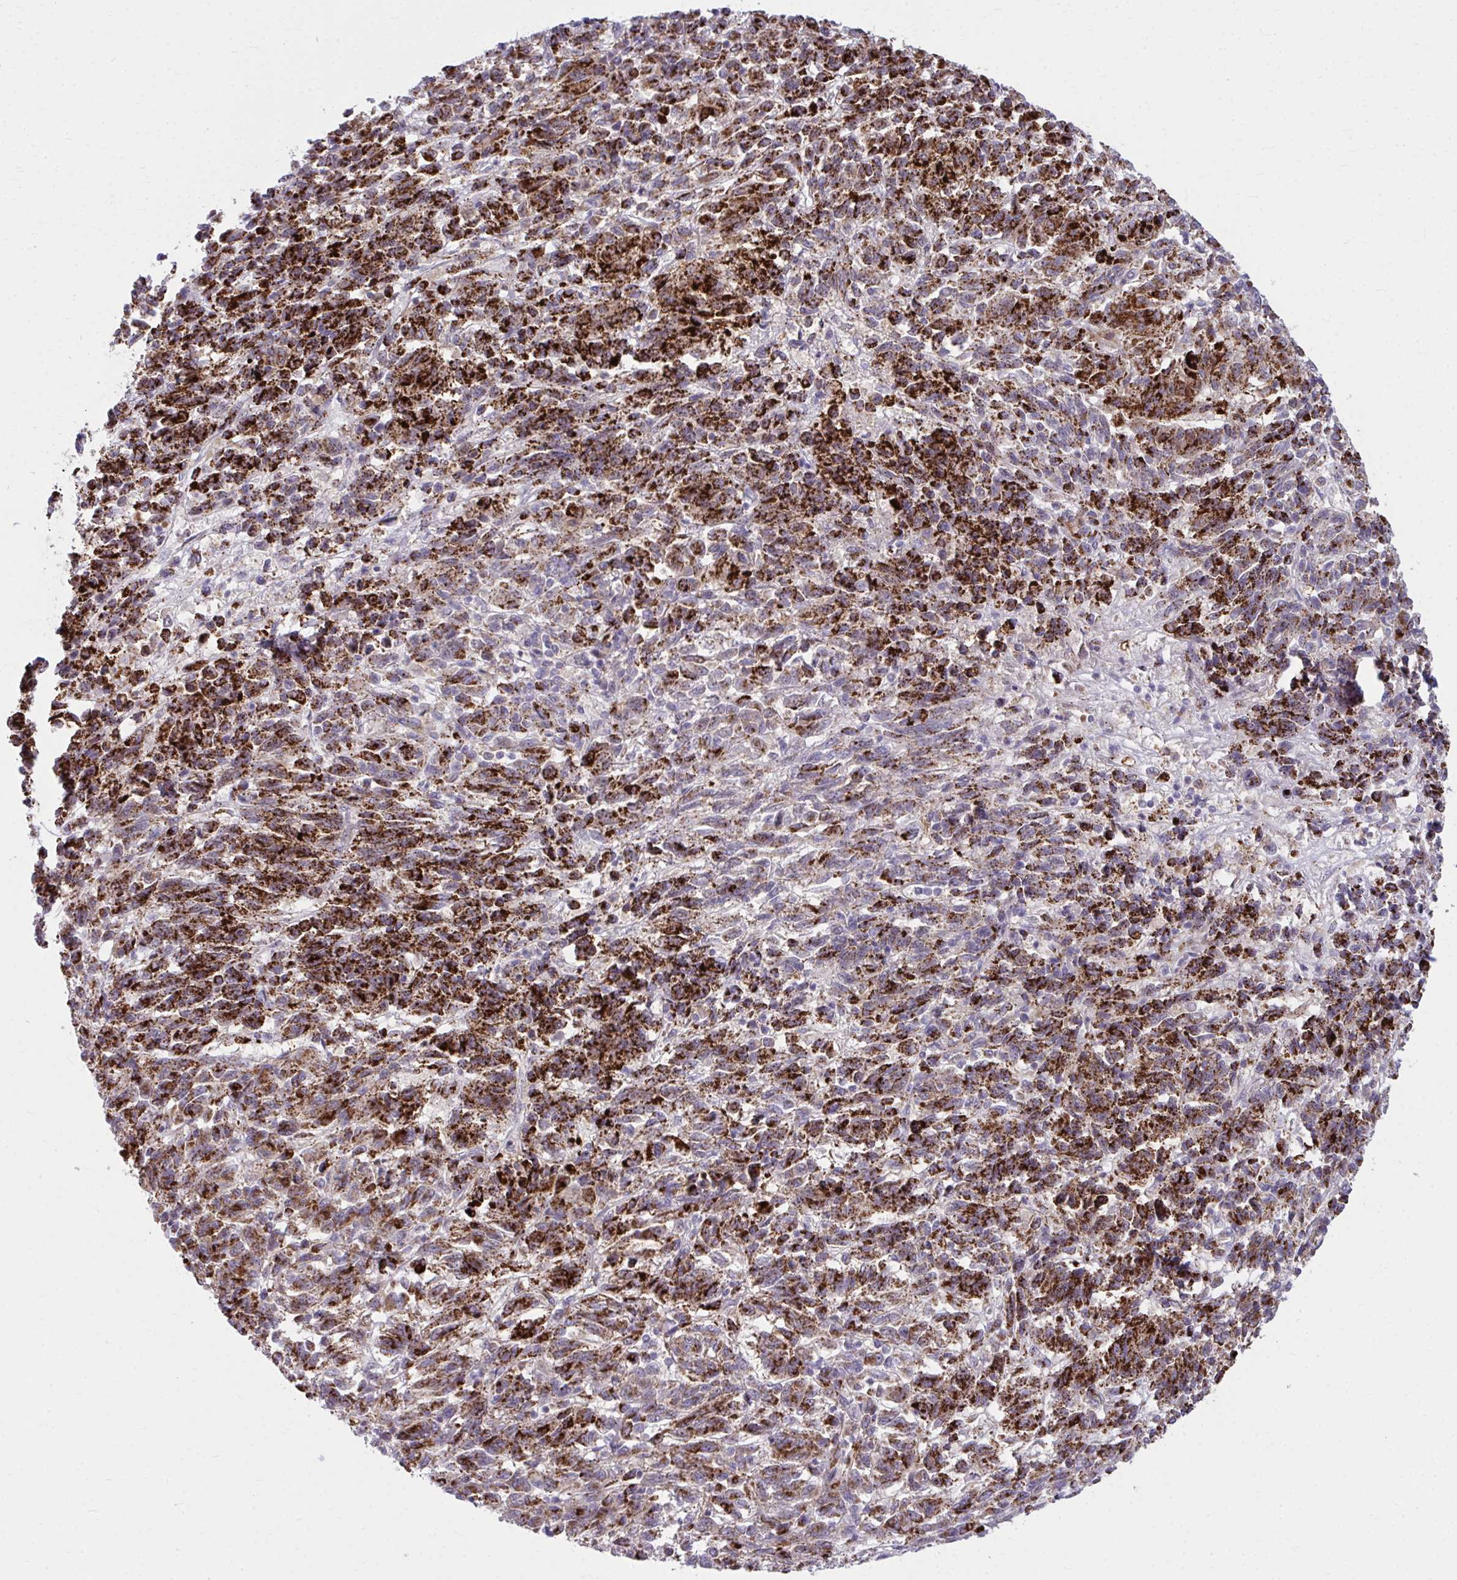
{"staining": {"intensity": "strong", "quantity": ">75%", "location": "cytoplasmic/membranous"}, "tissue": "melanoma", "cell_type": "Tumor cells", "image_type": "cancer", "snomed": [{"axis": "morphology", "description": "Malignant melanoma, Metastatic site"}, {"axis": "topography", "description": "Lung"}], "caption": "Protein analysis of malignant melanoma (metastatic site) tissue shows strong cytoplasmic/membranous staining in approximately >75% of tumor cells.", "gene": "C16orf54", "patient": {"sex": "male", "age": 64}}